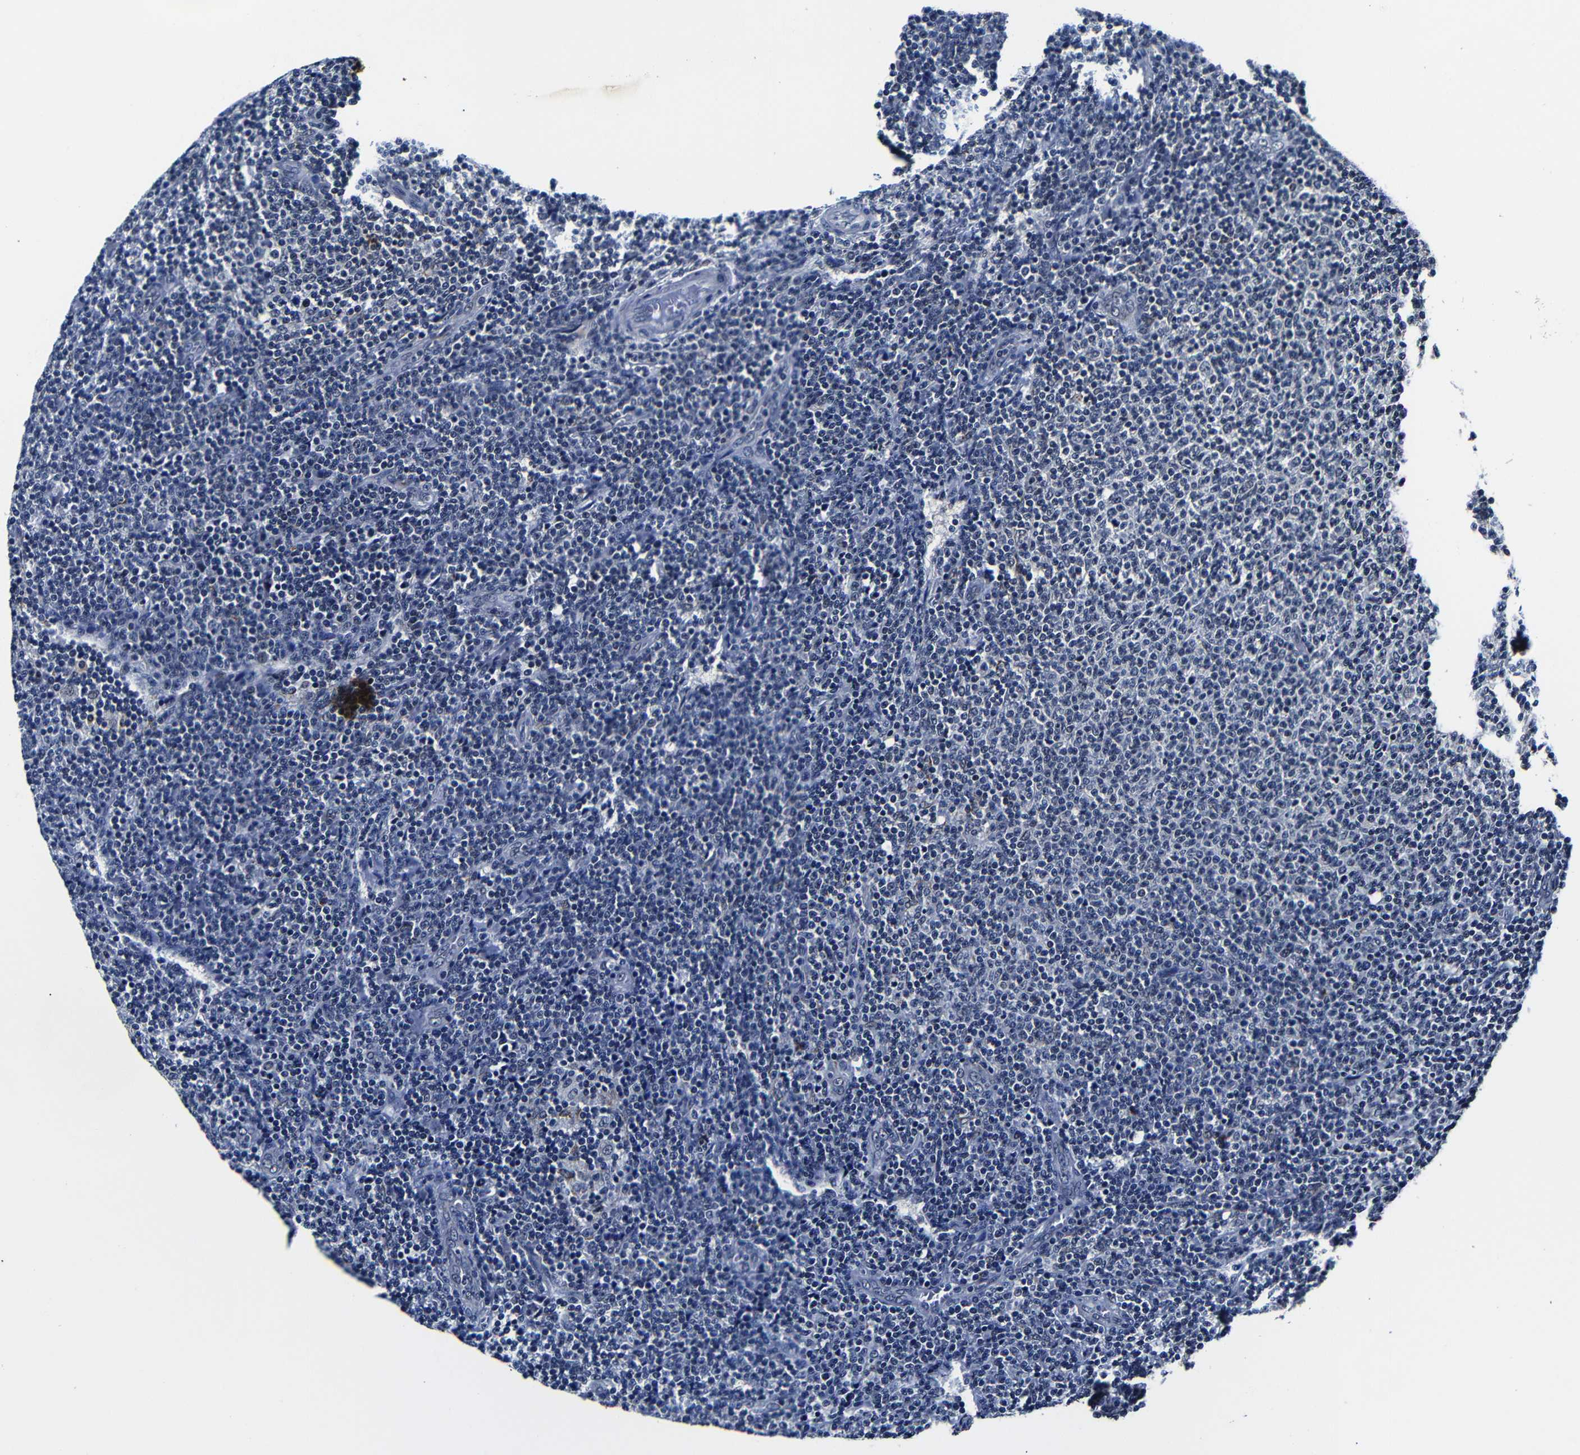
{"staining": {"intensity": "negative", "quantity": "none", "location": "none"}, "tissue": "lymphoma", "cell_type": "Tumor cells", "image_type": "cancer", "snomed": [{"axis": "morphology", "description": "Malignant lymphoma, non-Hodgkin's type, Low grade"}, {"axis": "topography", "description": "Lymph node"}], "caption": "Immunohistochemical staining of human lymphoma shows no significant staining in tumor cells.", "gene": "DEPP1", "patient": {"sex": "male", "age": 66}}